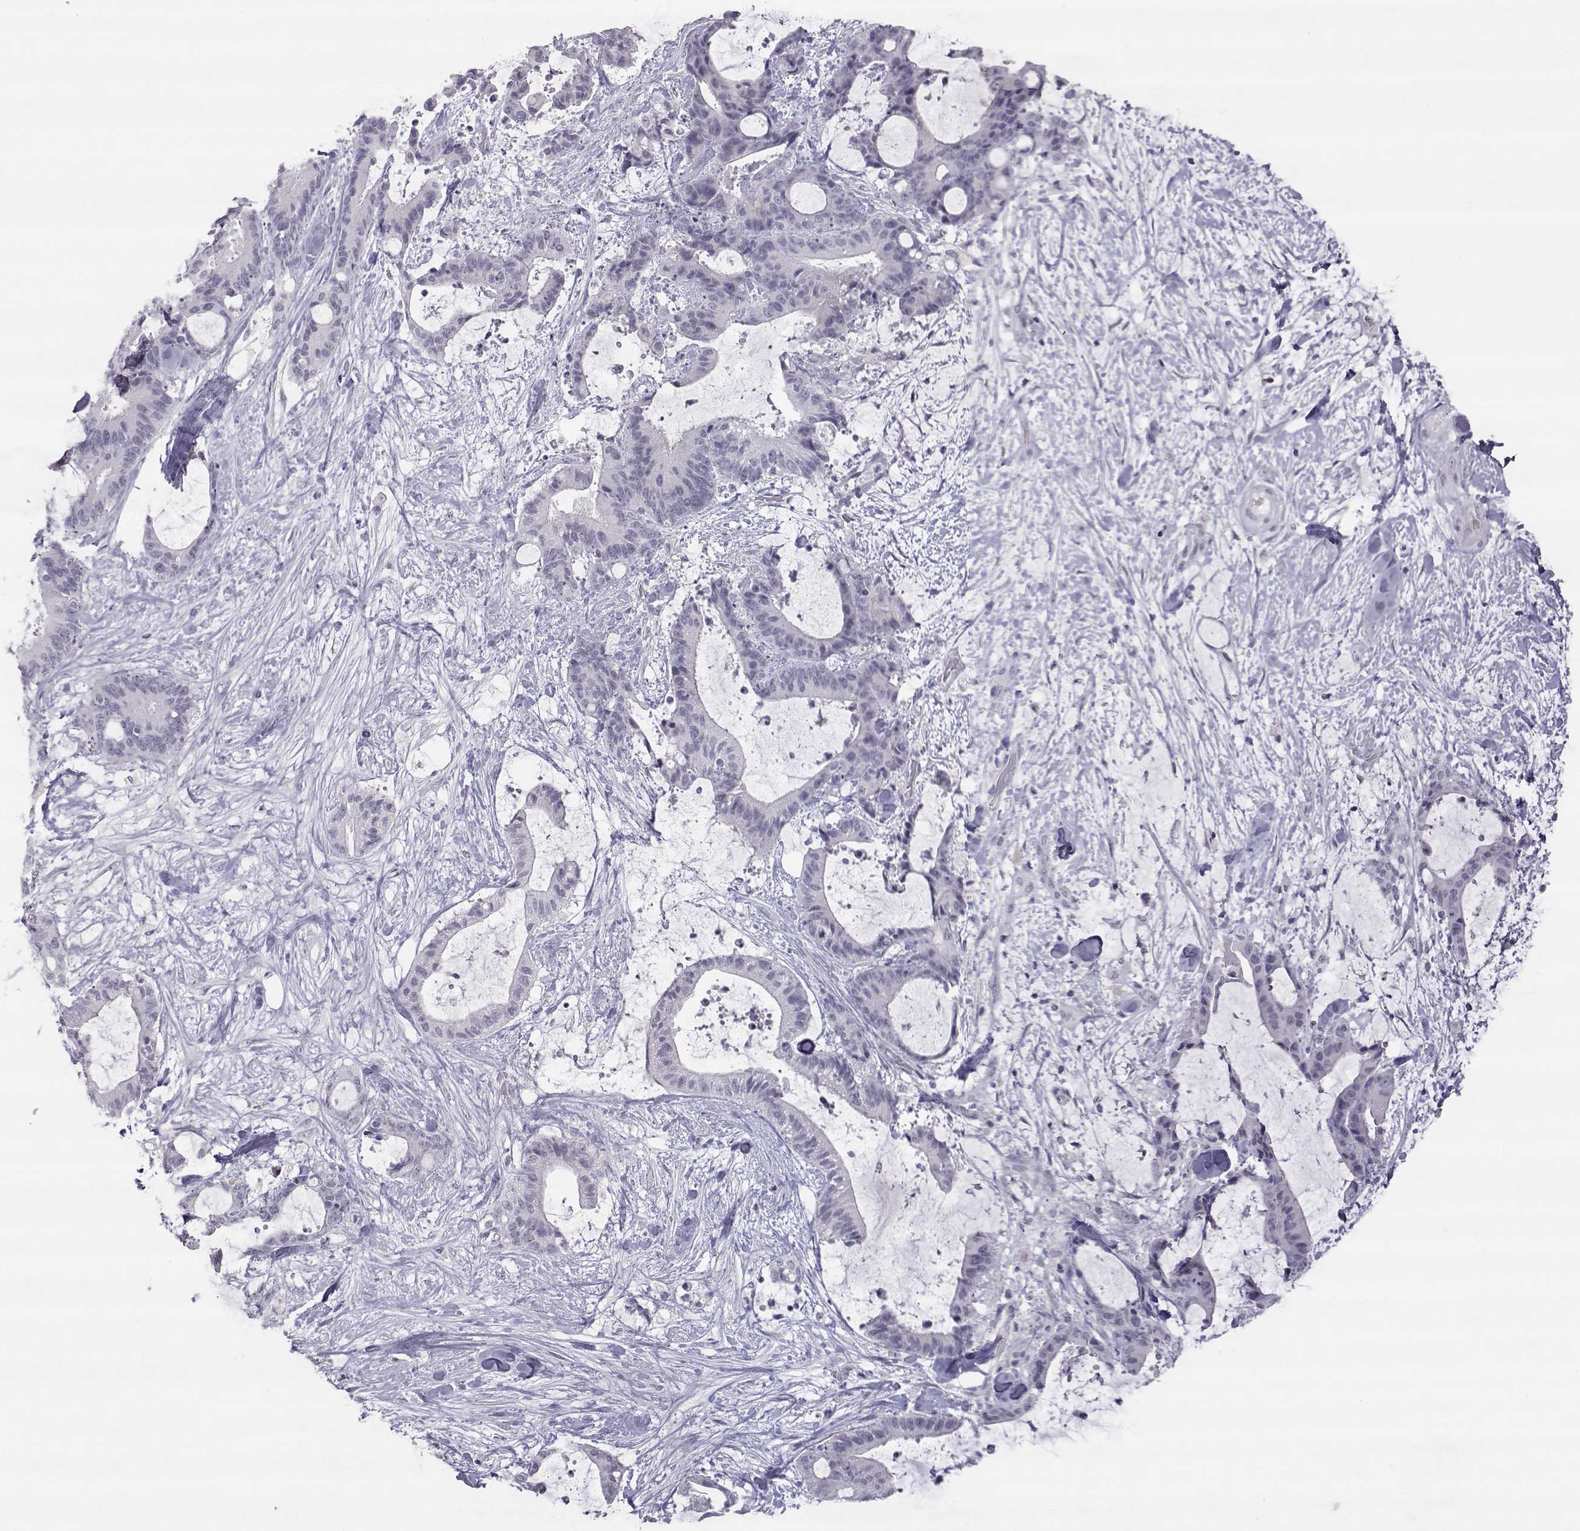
{"staining": {"intensity": "negative", "quantity": "none", "location": "none"}, "tissue": "liver cancer", "cell_type": "Tumor cells", "image_type": "cancer", "snomed": [{"axis": "morphology", "description": "Cholangiocarcinoma"}, {"axis": "topography", "description": "Liver"}], "caption": "Photomicrograph shows no significant protein staining in tumor cells of liver cholangiocarcinoma.", "gene": "VGF", "patient": {"sex": "female", "age": 73}}